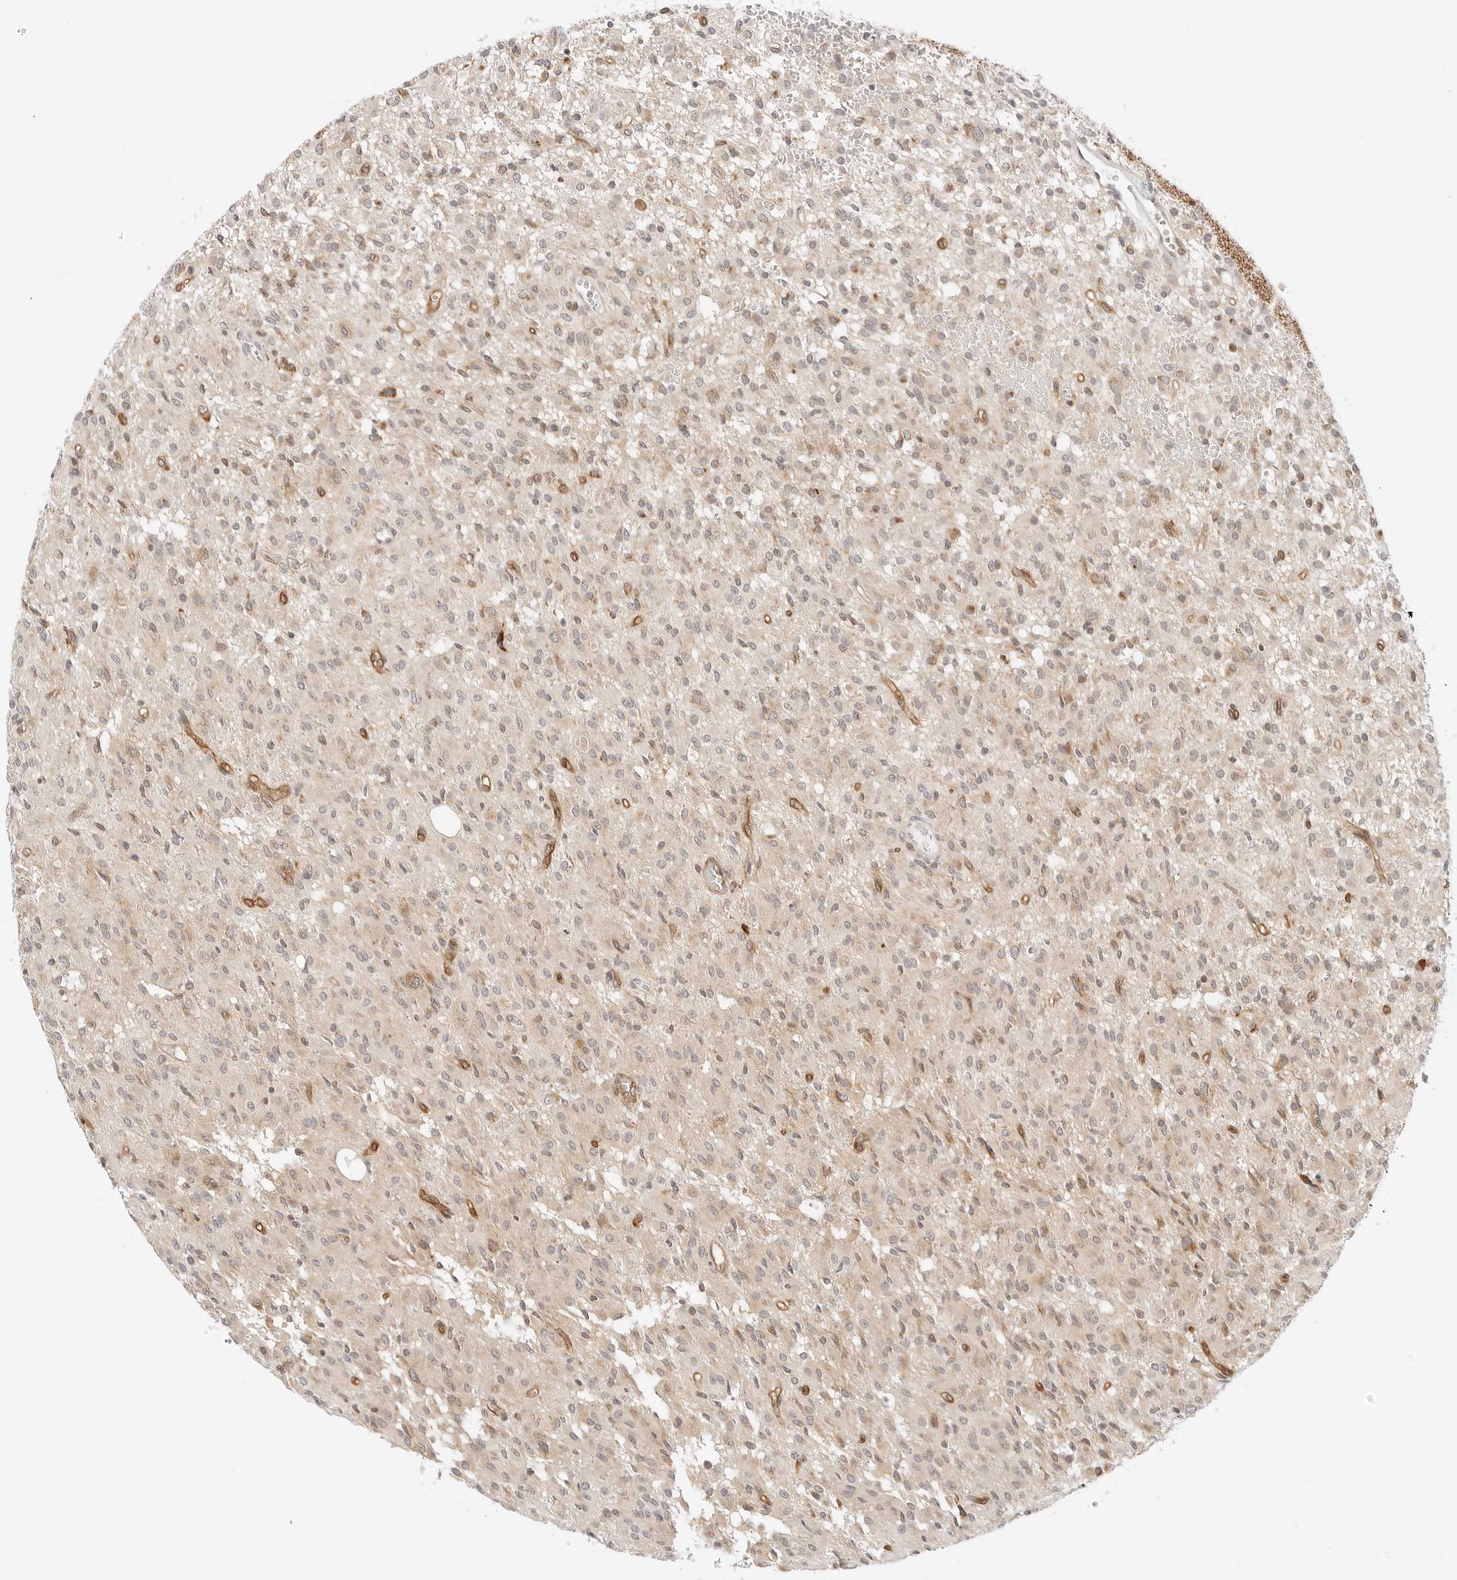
{"staining": {"intensity": "weak", "quantity": "25%-75%", "location": "cytoplasmic/membranous"}, "tissue": "glioma", "cell_type": "Tumor cells", "image_type": "cancer", "snomed": [{"axis": "morphology", "description": "Glioma, malignant, High grade"}, {"axis": "topography", "description": "Brain"}], "caption": "Human malignant glioma (high-grade) stained for a protein (brown) demonstrates weak cytoplasmic/membranous positive staining in about 25%-75% of tumor cells.", "gene": "ERO1B", "patient": {"sex": "female", "age": 59}}